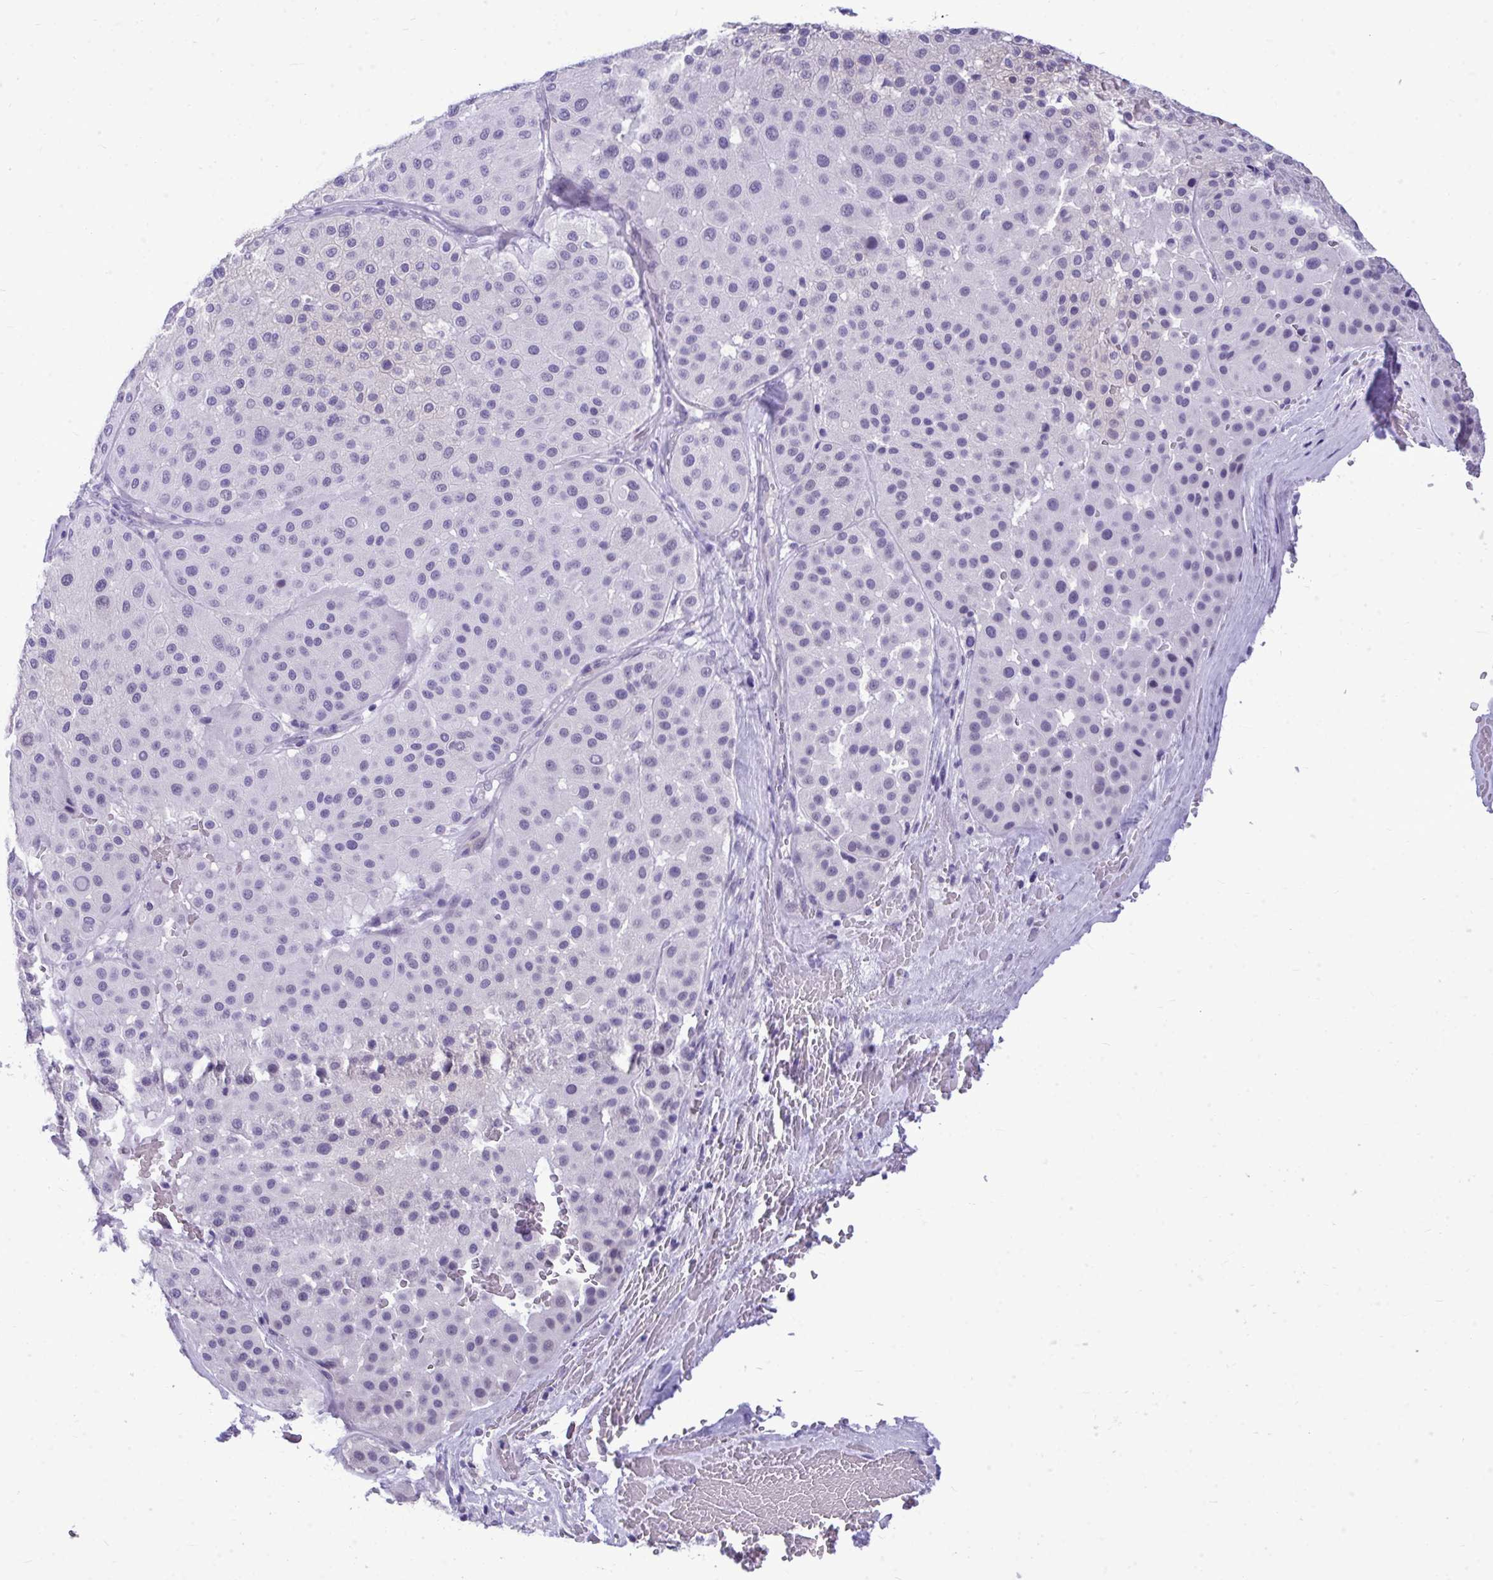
{"staining": {"intensity": "negative", "quantity": "none", "location": "none"}, "tissue": "melanoma", "cell_type": "Tumor cells", "image_type": "cancer", "snomed": [{"axis": "morphology", "description": "Malignant melanoma, Metastatic site"}, {"axis": "topography", "description": "Smooth muscle"}], "caption": "Malignant melanoma (metastatic site) was stained to show a protein in brown. There is no significant expression in tumor cells.", "gene": "PRM2", "patient": {"sex": "male", "age": 41}}